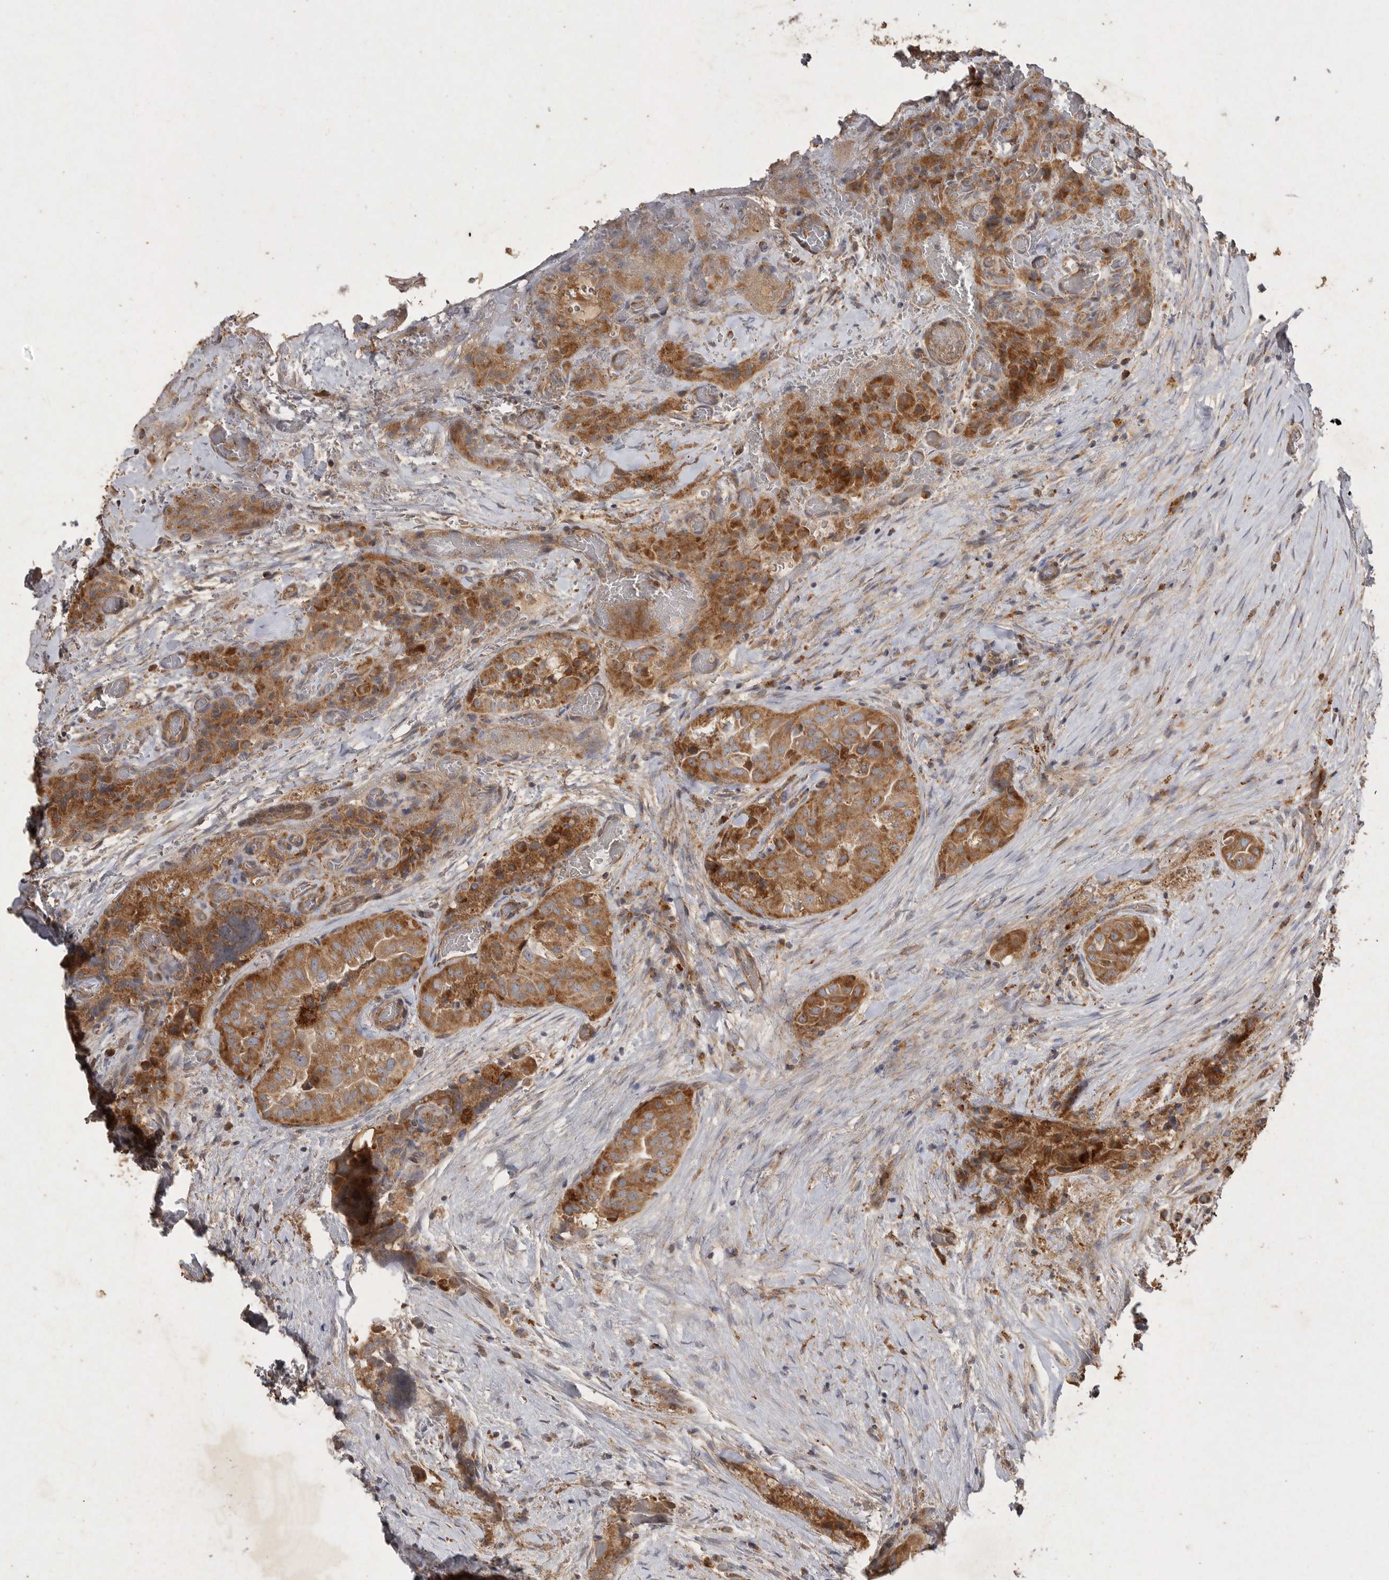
{"staining": {"intensity": "moderate", "quantity": ">75%", "location": "cytoplasmic/membranous"}, "tissue": "thyroid cancer", "cell_type": "Tumor cells", "image_type": "cancer", "snomed": [{"axis": "morphology", "description": "Papillary adenocarcinoma, NOS"}, {"axis": "topography", "description": "Thyroid gland"}], "caption": "Approximately >75% of tumor cells in human thyroid cancer reveal moderate cytoplasmic/membranous protein expression as visualized by brown immunohistochemical staining.", "gene": "MRPL41", "patient": {"sex": "female", "age": 59}}